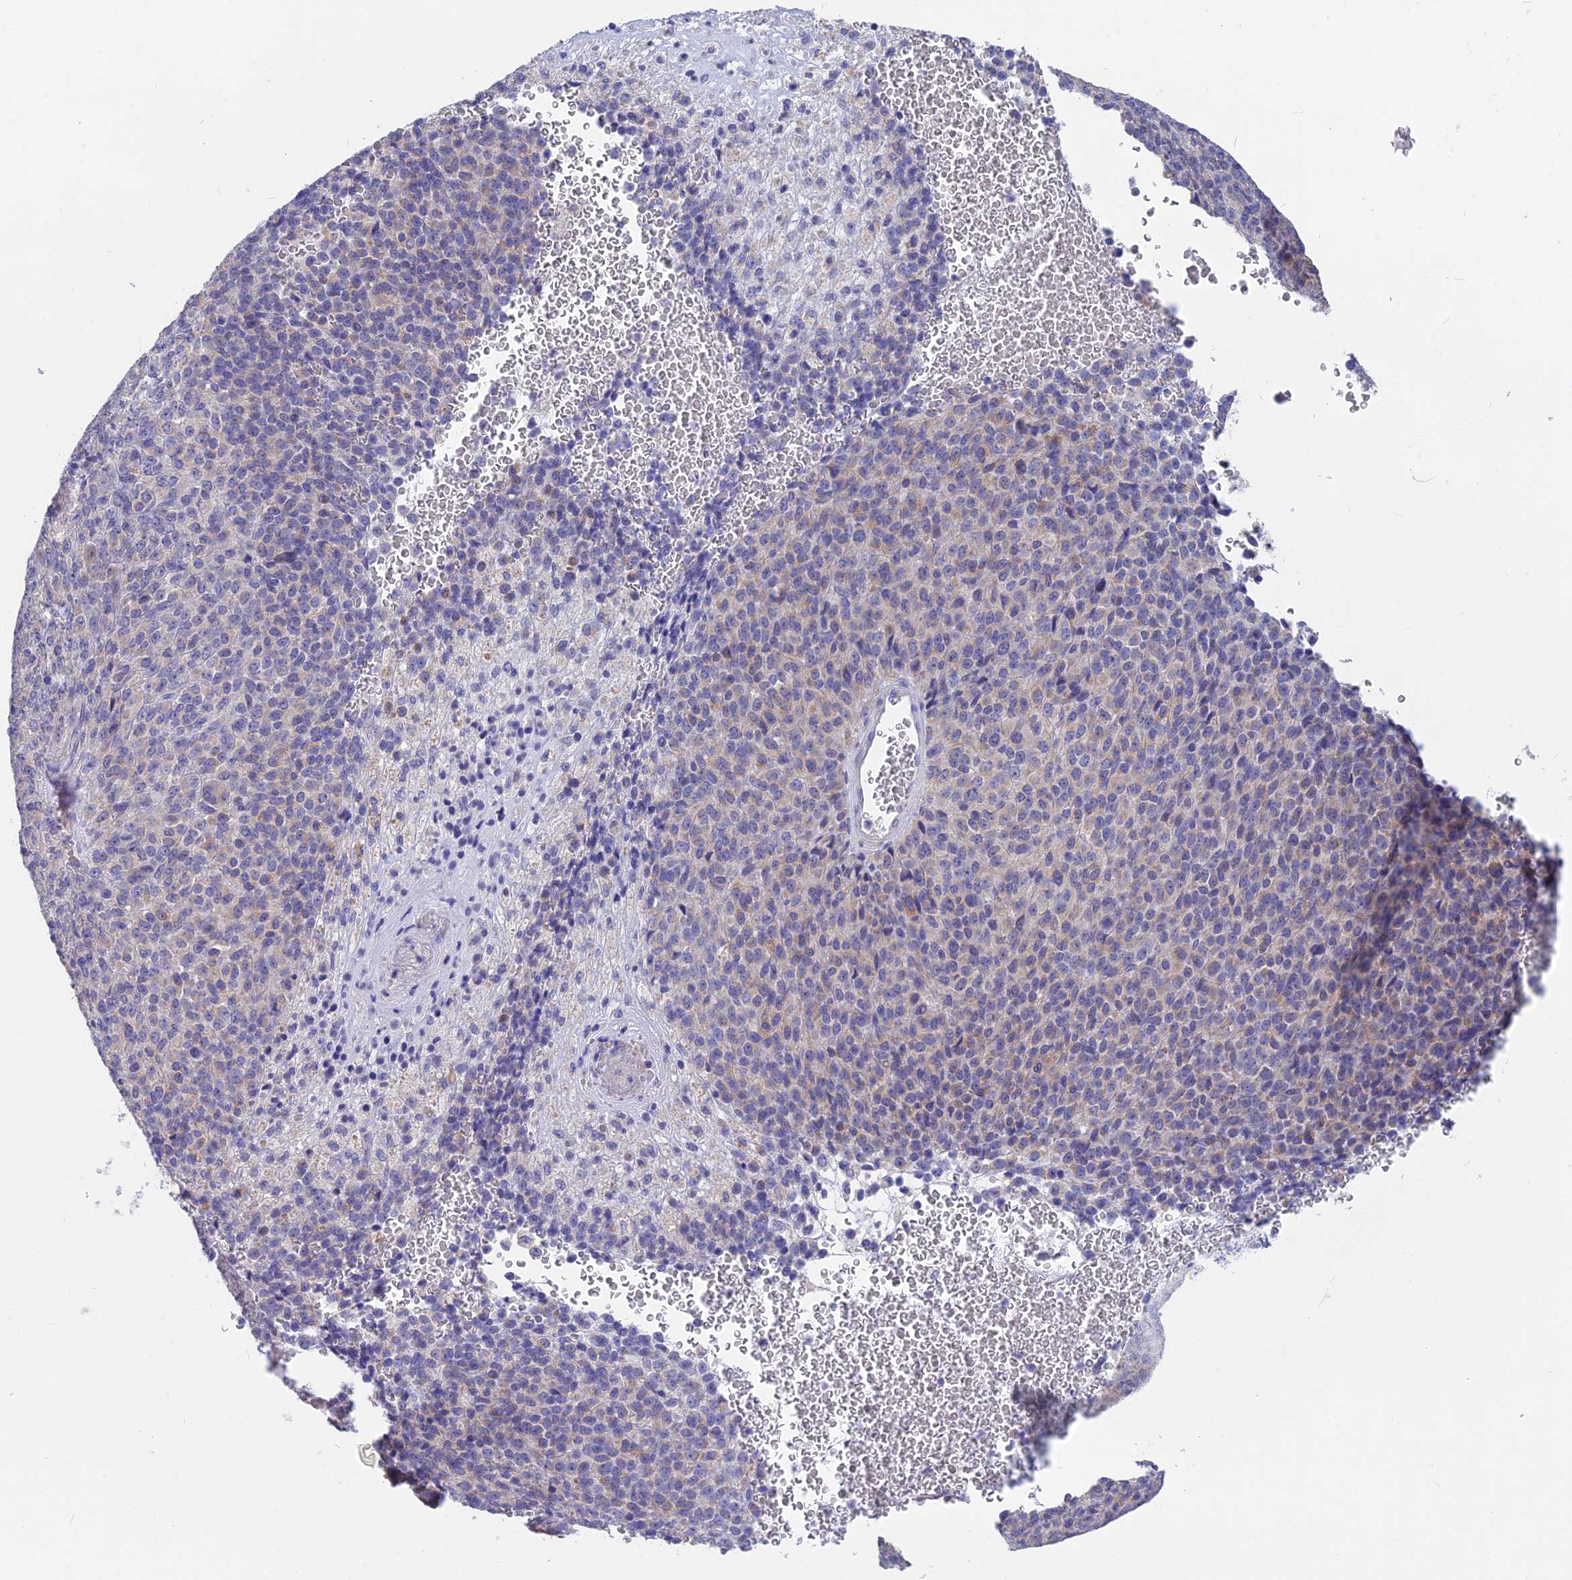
{"staining": {"intensity": "negative", "quantity": "none", "location": "none"}, "tissue": "melanoma", "cell_type": "Tumor cells", "image_type": "cancer", "snomed": [{"axis": "morphology", "description": "Malignant melanoma, Metastatic site"}, {"axis": "topography", "description": "Brain"}], "caption": "DAB immunohistochemical staining of human melanoma reveals no significant staining in tumor cells. The staining was performed using DAB (3,3'-diaminobenzidine) to visualize the protein expression in brown, while the nuclei were stained in blue with hematoxylin (Magnification: 20x).", "gene": "SNTN", "patient": {"sex": "female", "age": 56}}